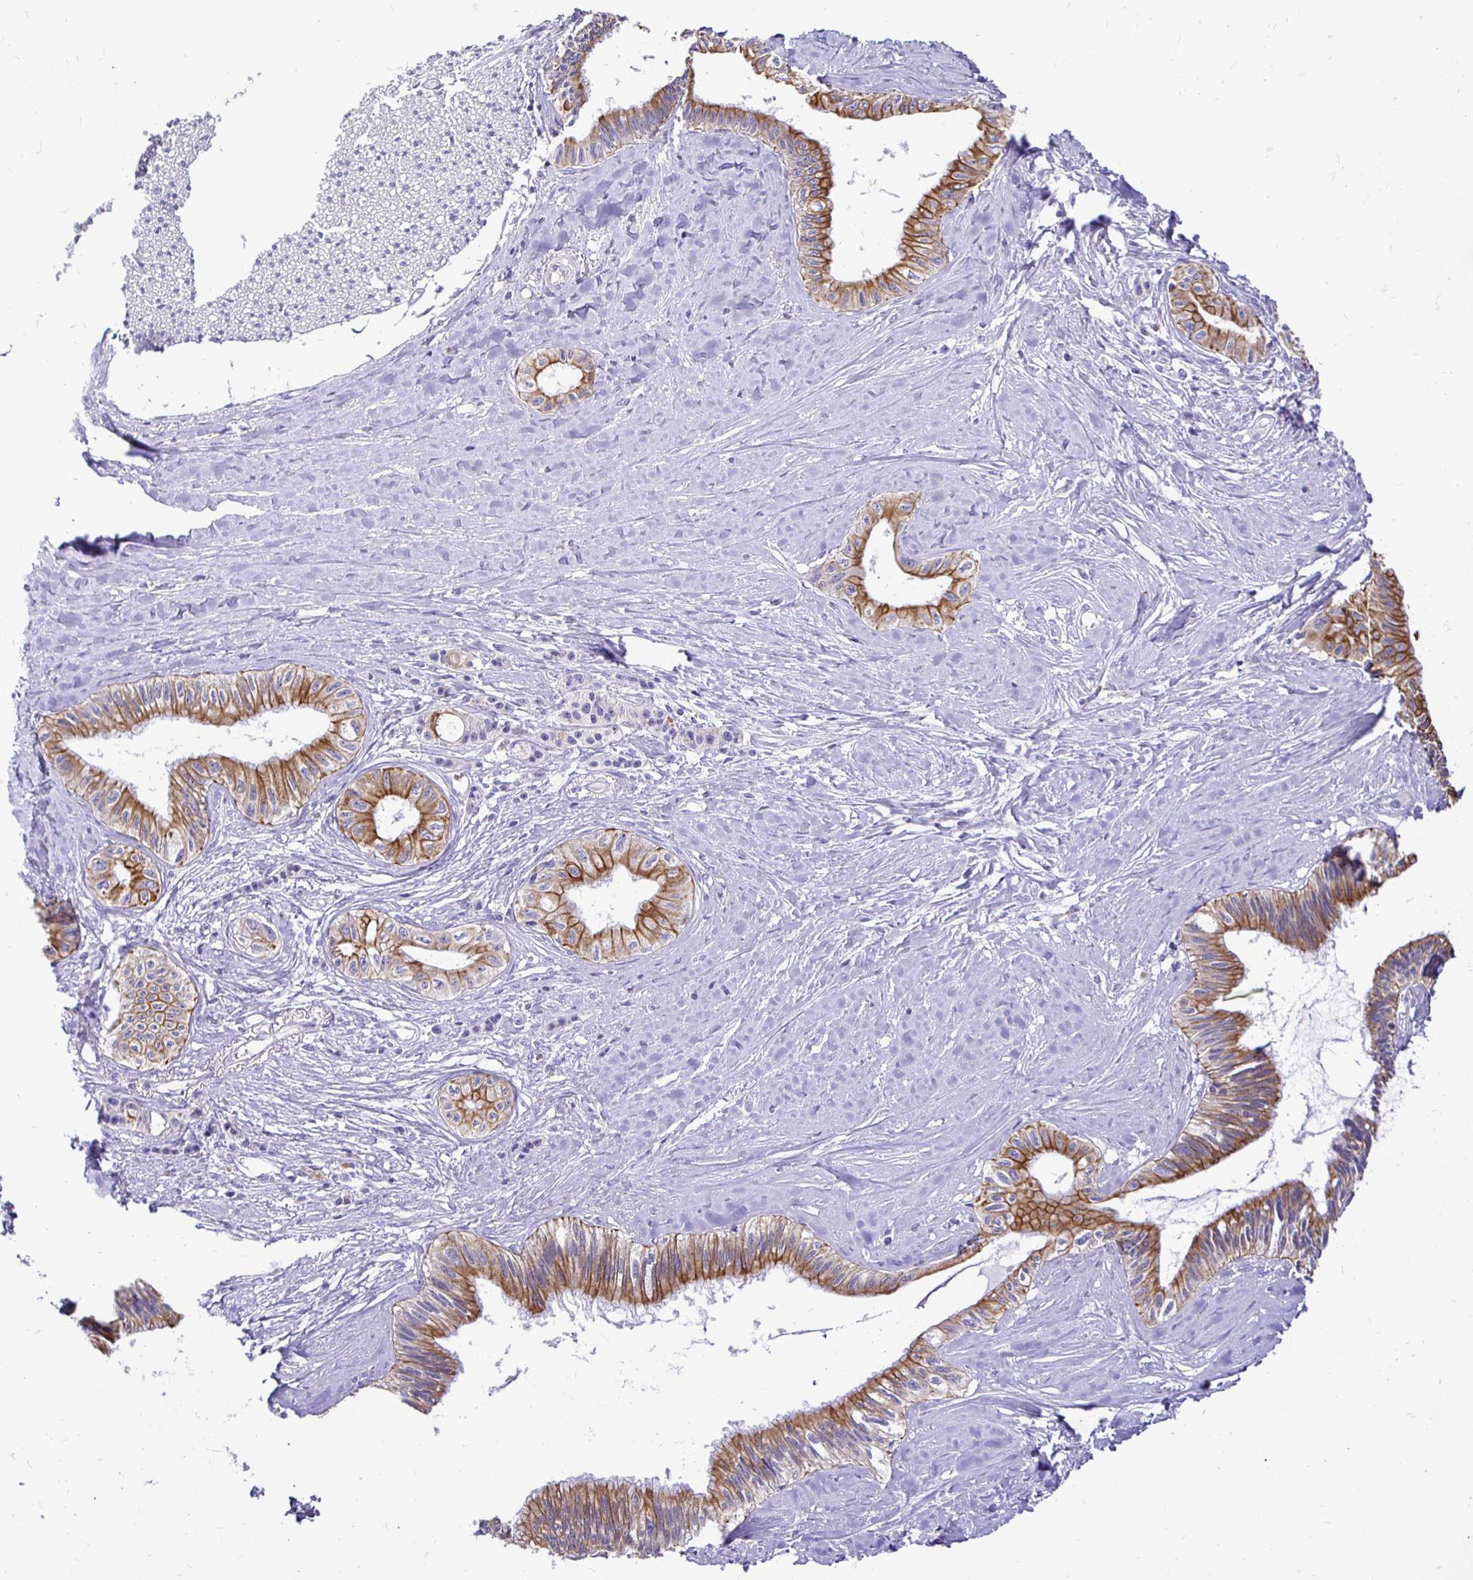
{"staining": {"intensity": "moderate", "quantity": ">75%", "location": "cytoplasmic/membranous"}, "tissue": "pancreatic cancer", "cell_type": "Tumor cells", "image_type": "cancer", "snomed": [{"axis": "morphology", "description": "Adenocarcinoma, NOS"}, {"axis": "topography", "description": "Pancreas"}], "caption": "Human pancreatic adenocarcinoma stained with a protein marker shows moderate staining in tumor cells.", "gene": "TAF1D", "patient": {"sex": "male", "age": 71}}